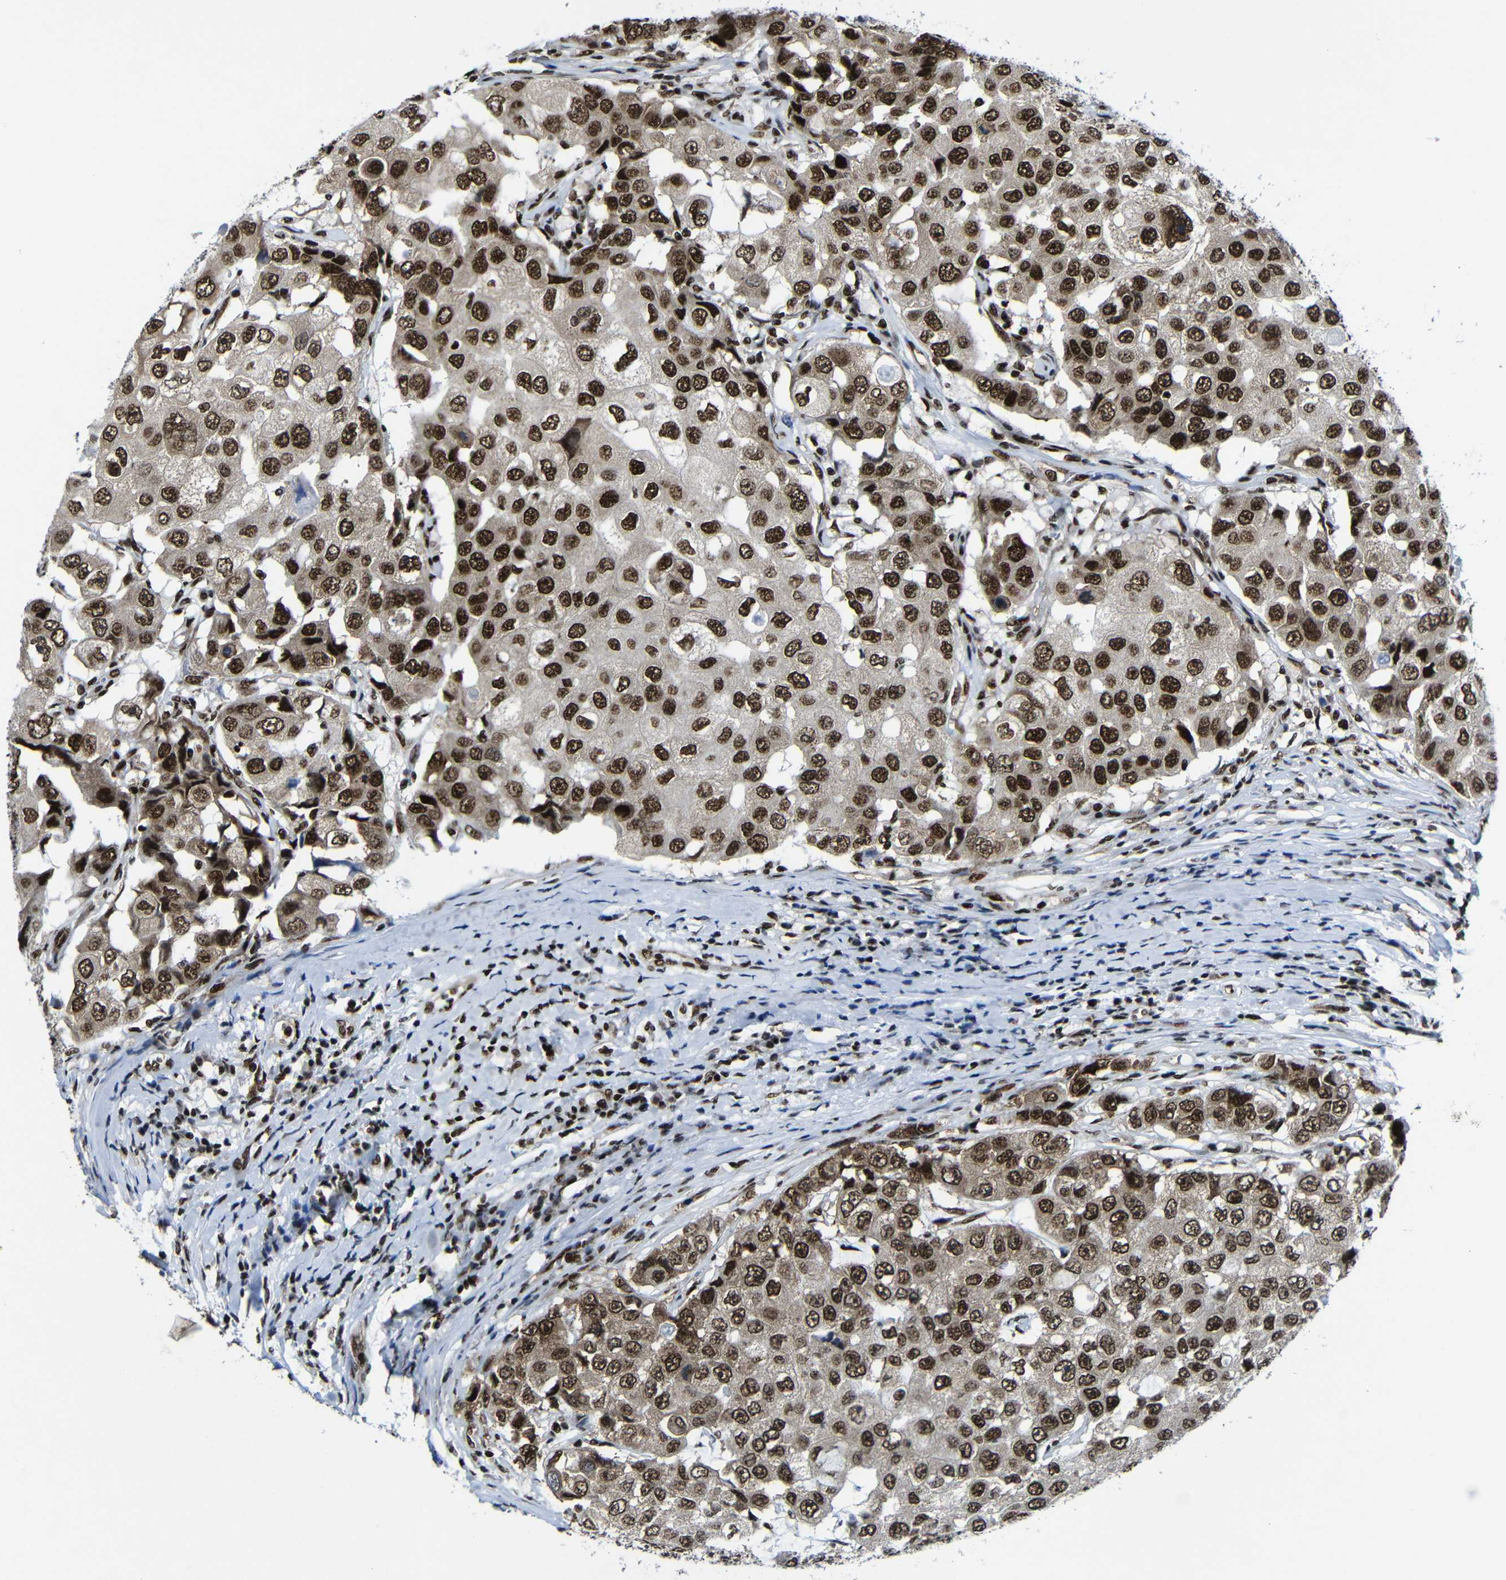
{"staining": {"intensity": "strong", "quantity": ">75%", "location": "cytoplasmic/membranous,nuclear"}, "tissue": "breast cancer", "cell_type": "Tumor cells", "image_type": "cancer", "snomed": [{"axis": "morphology", "description": "Duct carcinoma"}, {"axis": "topography", "description": "Breast"}], "caption": "The photomicrograph exhibits a brown stain indicating the presence of a protein in the cytoplasmic/membranous and nuclear of tumor cells in intraductal carcinoma (breast).", "gene": "PTBP1", "patient": {"sex": "female", "age": 27}}